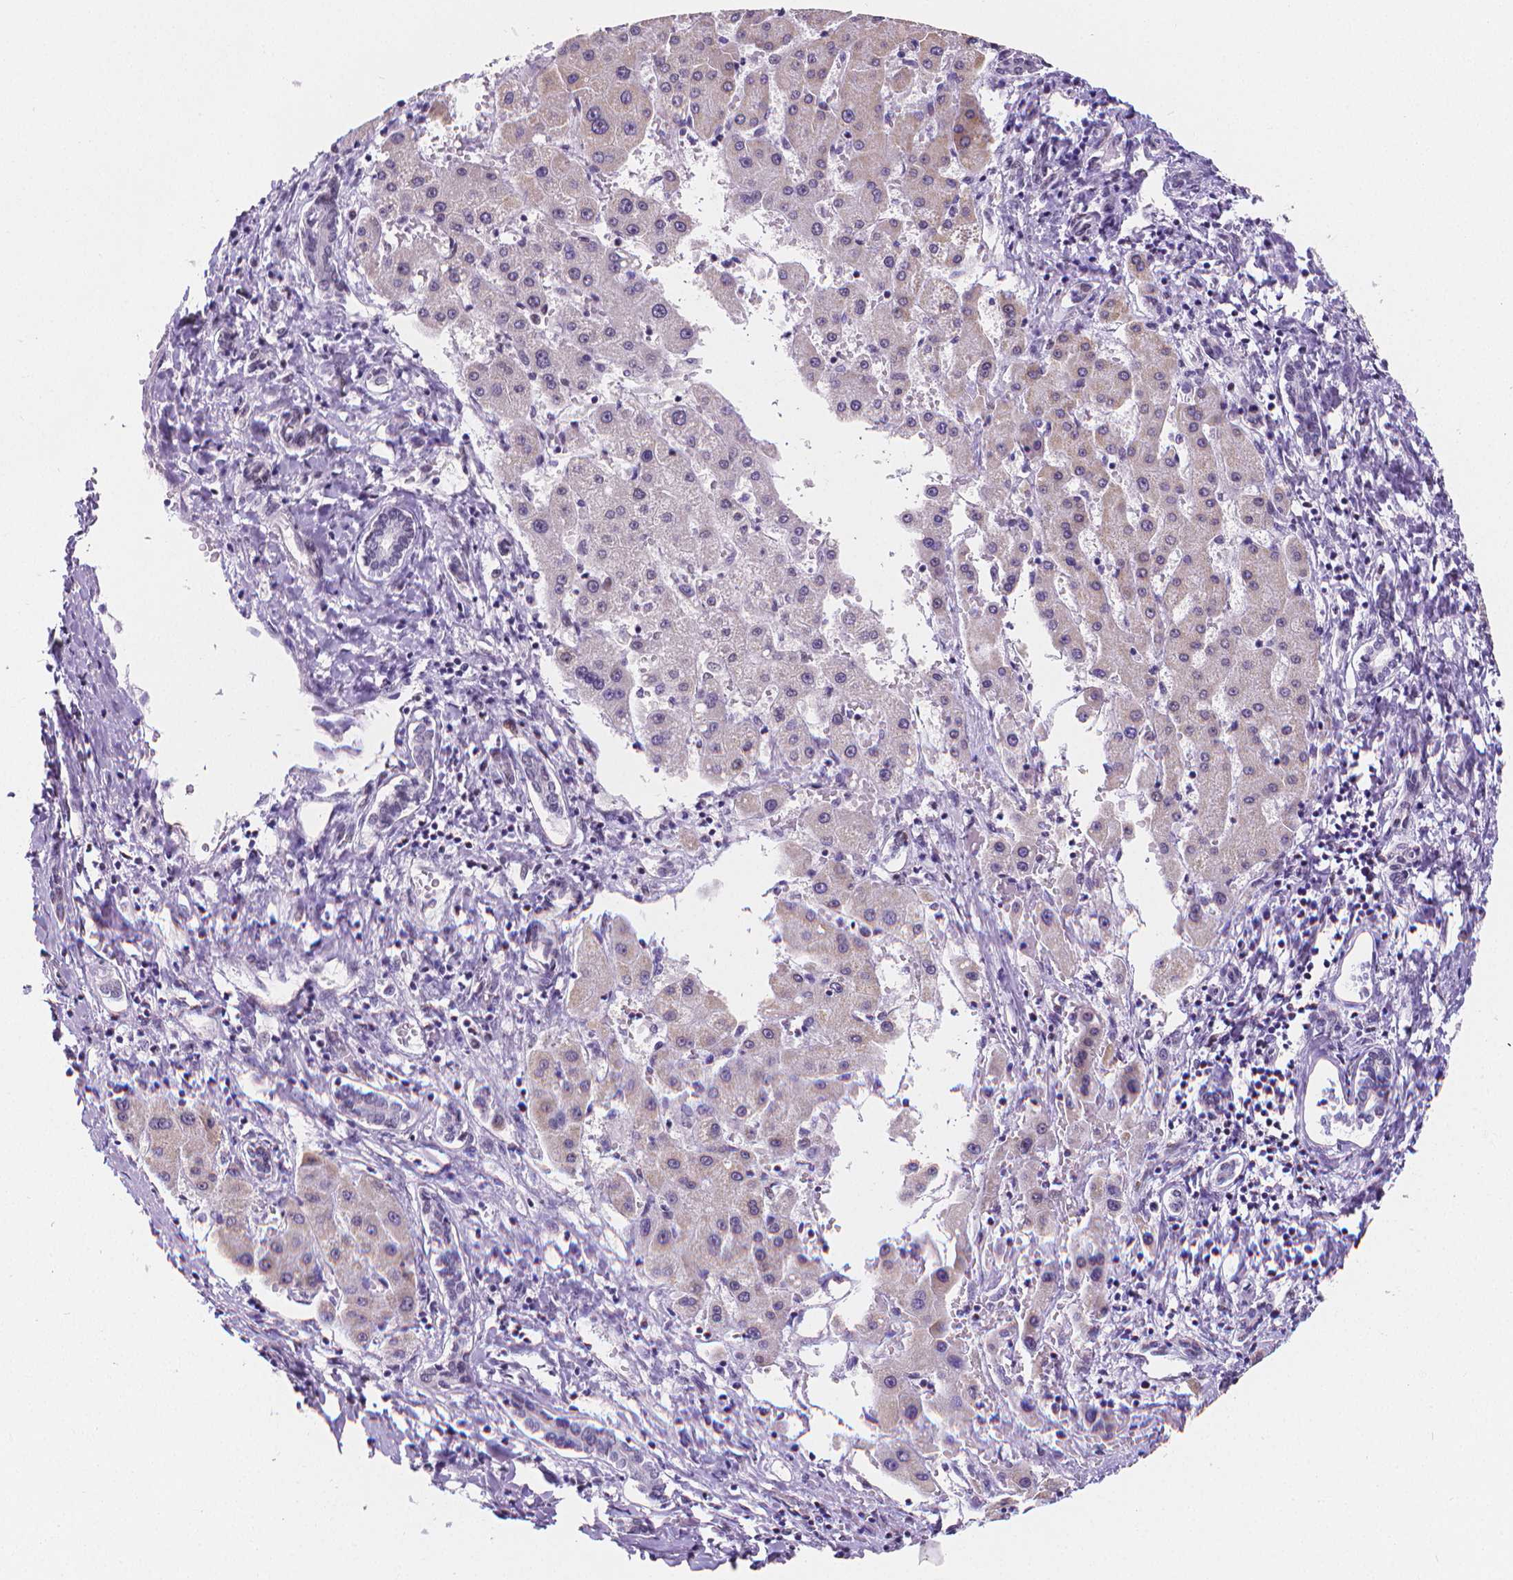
{"staining": {"intensity": "negative", "quantity": "none", "location": "none"}, "tissue": "liver cancer", "cell_type": "Tumor cells", "image_type": "cancer", "snomed": [{"axis": "morphology", "description": "Carcinoma, Hepatocellular, NOS"}, {"axis": "topography", "description": "Liver"}], "caption": "A micrograph of human liver cancer is negative for staining in tumor cells. (Brightfield microscopy of DAB (3,3'-diaminobenzidine) IHC at high magnification).", "gene": "MEF2C", "patient": {"sex": "male", "age": 40}}